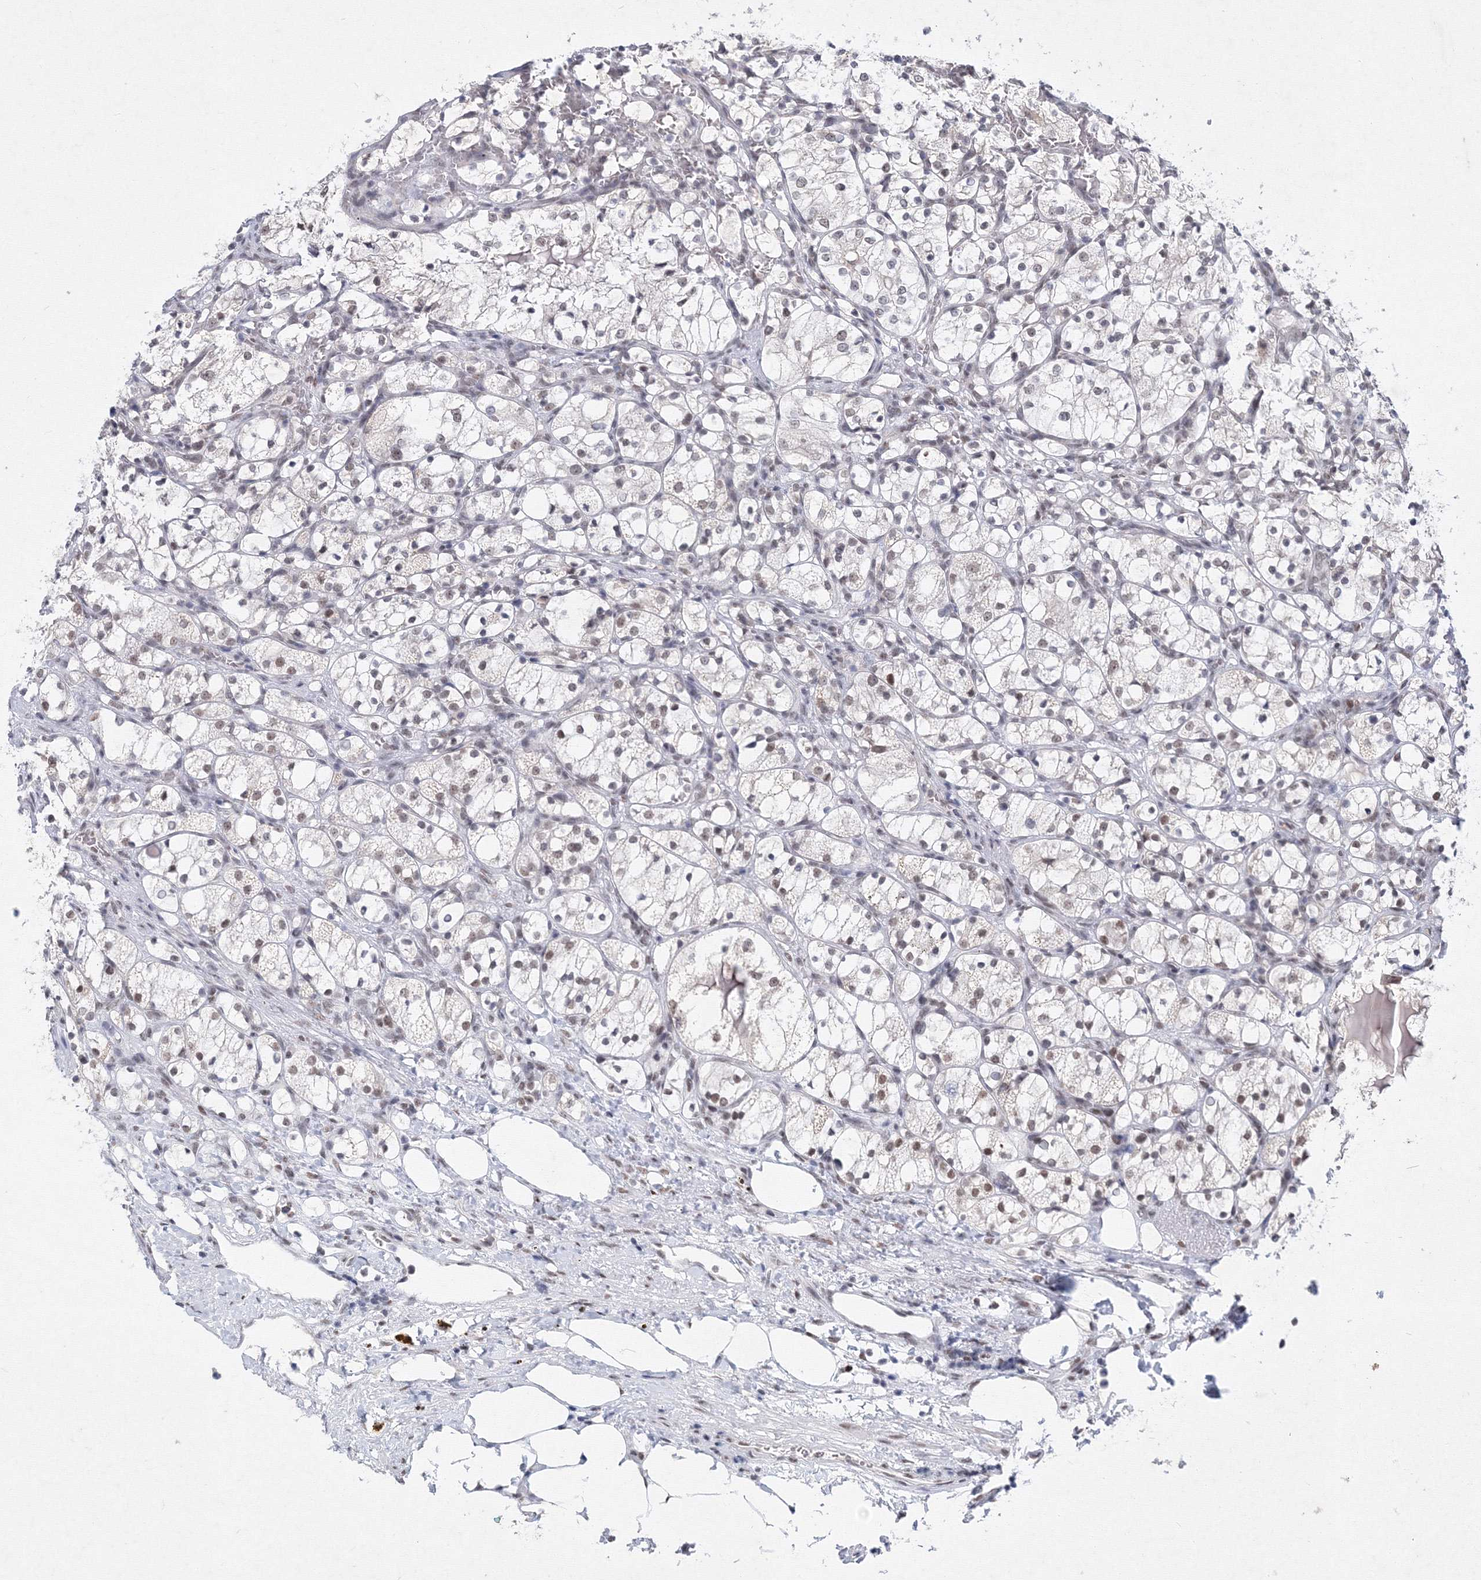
{"staining": {"intensity": "weak", "quantity": "25%-75%", "location": "nuclear"}, "tissue": "renal cancer", "cell_type": "Tumor cells", "image_type": "cancer", "snomed": [{"axis": "morphology", "description": "Adenocarcinoma, NOS"}, {"axis": "topography", "description": "Kidney"}], "caption": "DAB (3,3'-diaminobenzidine) immunohistochemical staining of human adenocarcinoma (renal) reveals weak nuclear protein expression in about 25%-75% of tumor cells. Nuclei are stained in blue.", "gene": "SF3B6", "patient": {"sex": "female", "age": 69}}